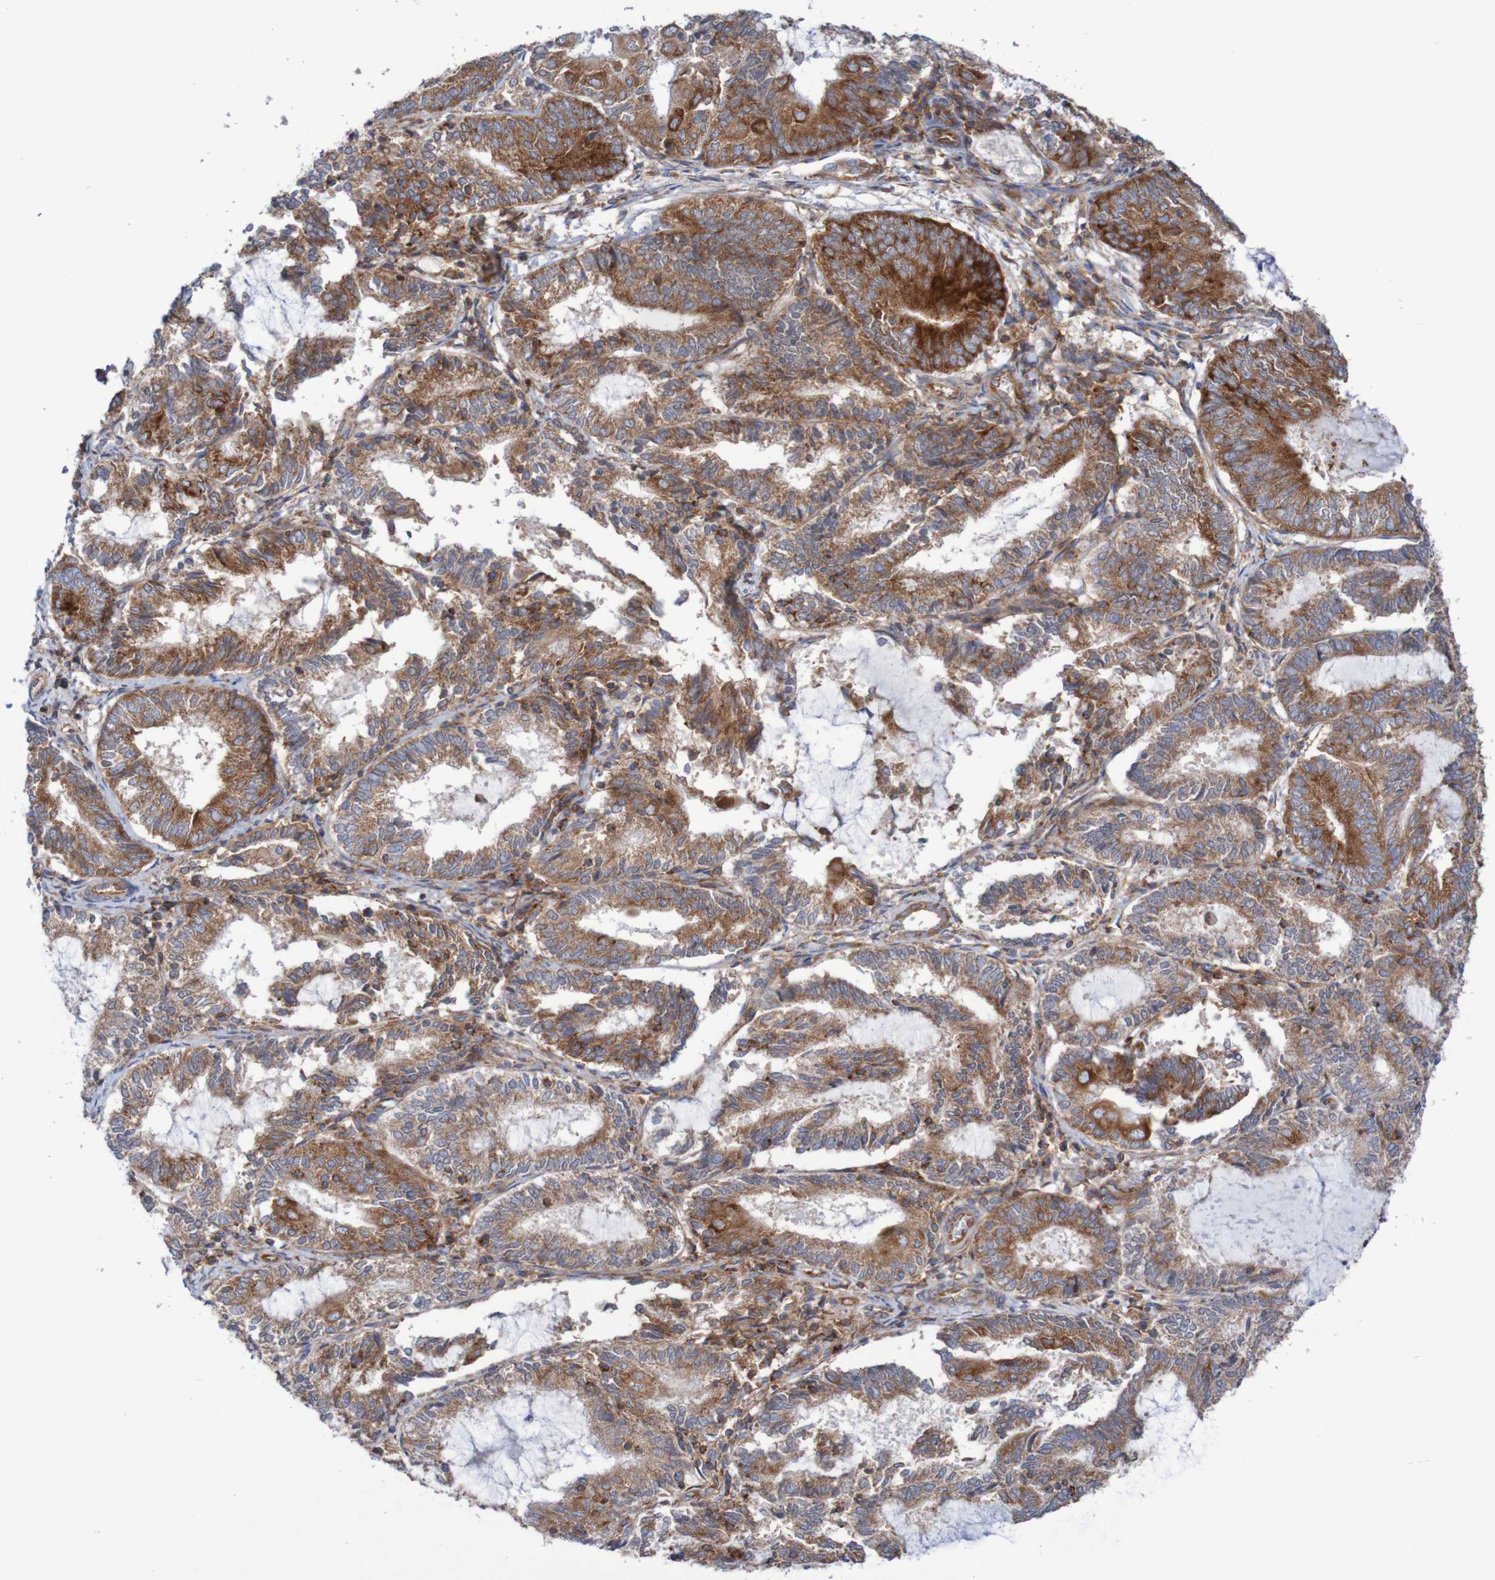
{"staining": {"intensity": "strong", "quantity": ">75%", "location": "cytoplasmic/membranous"}, "tissue": "endometrial cancer", "cell_type": "Tumor cells", "image_type": "cancer", "snomed": [{"axis": "morphology", "description": "Adenocarcinoma, NOS"}, {"axis": "topography", "description": "Endometrium"}], "caption": "This is a histology image of IHC staining of endometrial cancer, which shows strong staining in the cytoplasmic/membranous of tumor cells.", "gene": "FXR2", "patient": {"sex": "female", "age": 81}}